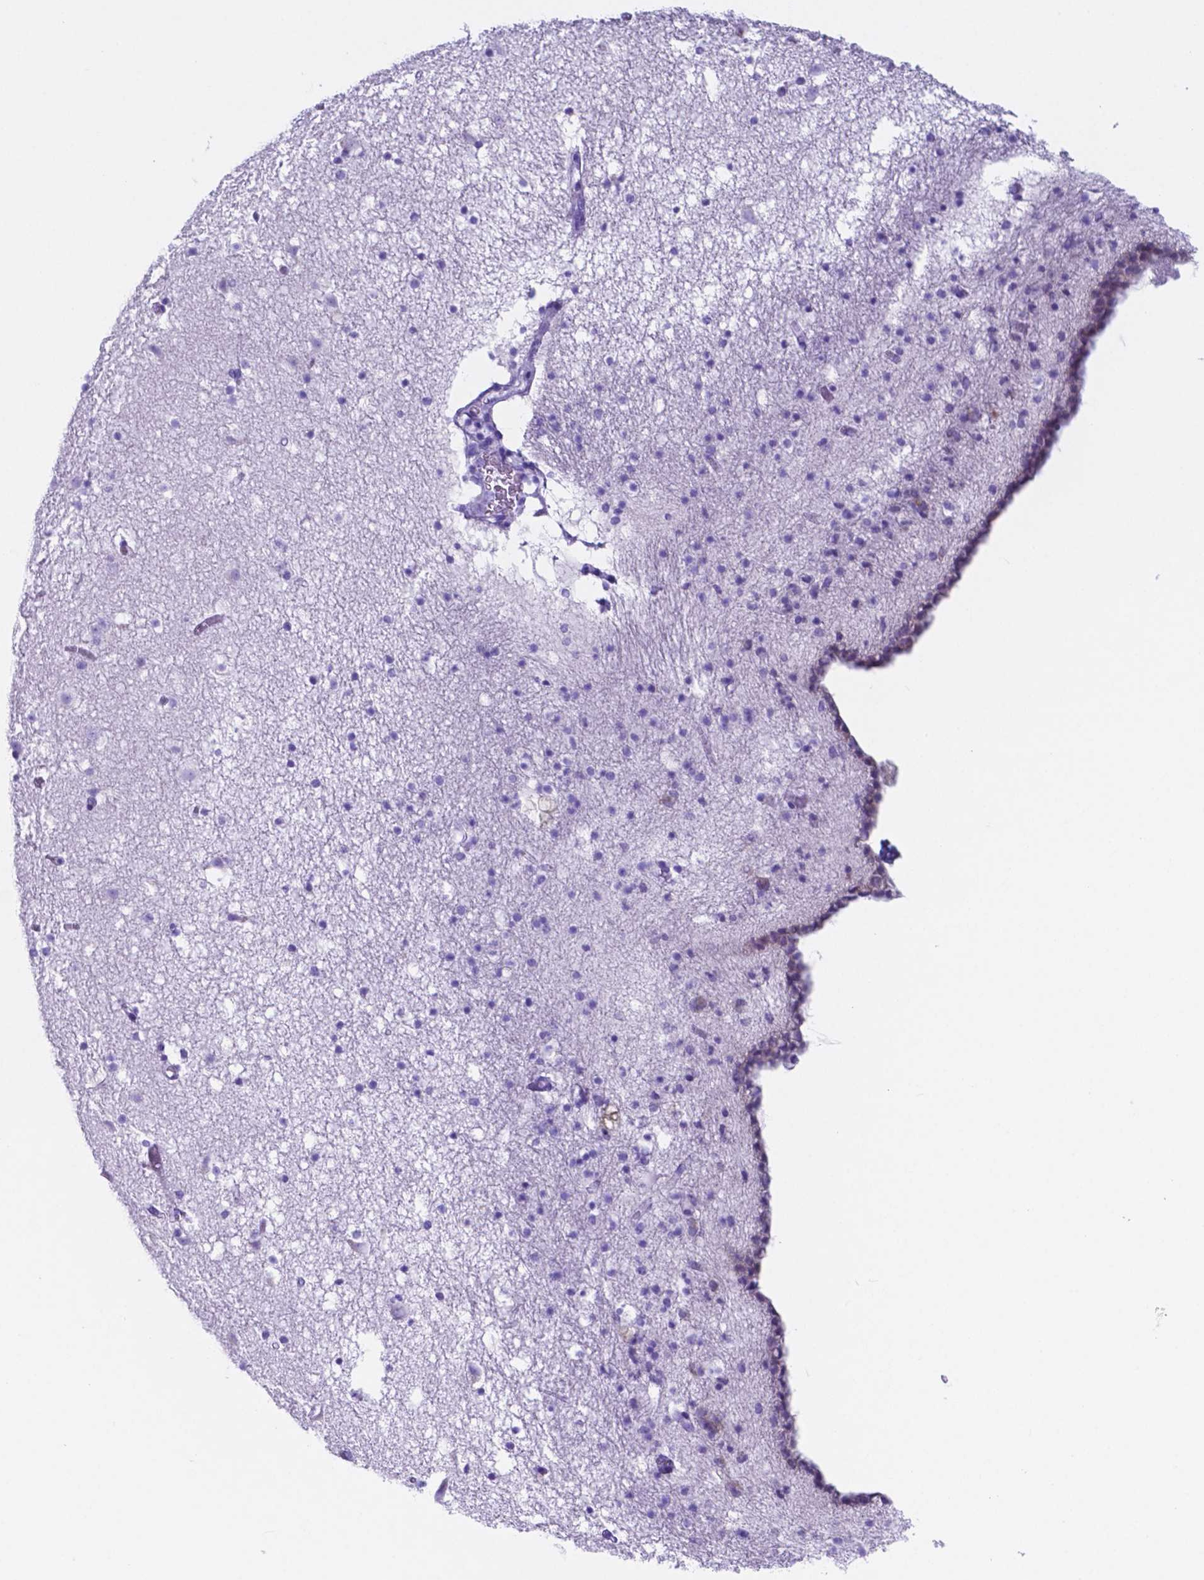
{"staining": {"intensity": "negative", "quantity": "none", "location": "none"}, "tissue": "caudate", "cell_type": "Glial cells", "image_type": "normal", "snomed": [{"axis": "morphology", "description": "Normal tissue, NOS"}, {"axis": "topography", "description": "Lateral ventricle wall"}], "caption": "Image shows no significant protein staining in glial cells of unremarkable caudate.", "gene": "DNAAF8", "patient": {"sex": "female", "age": 42}}